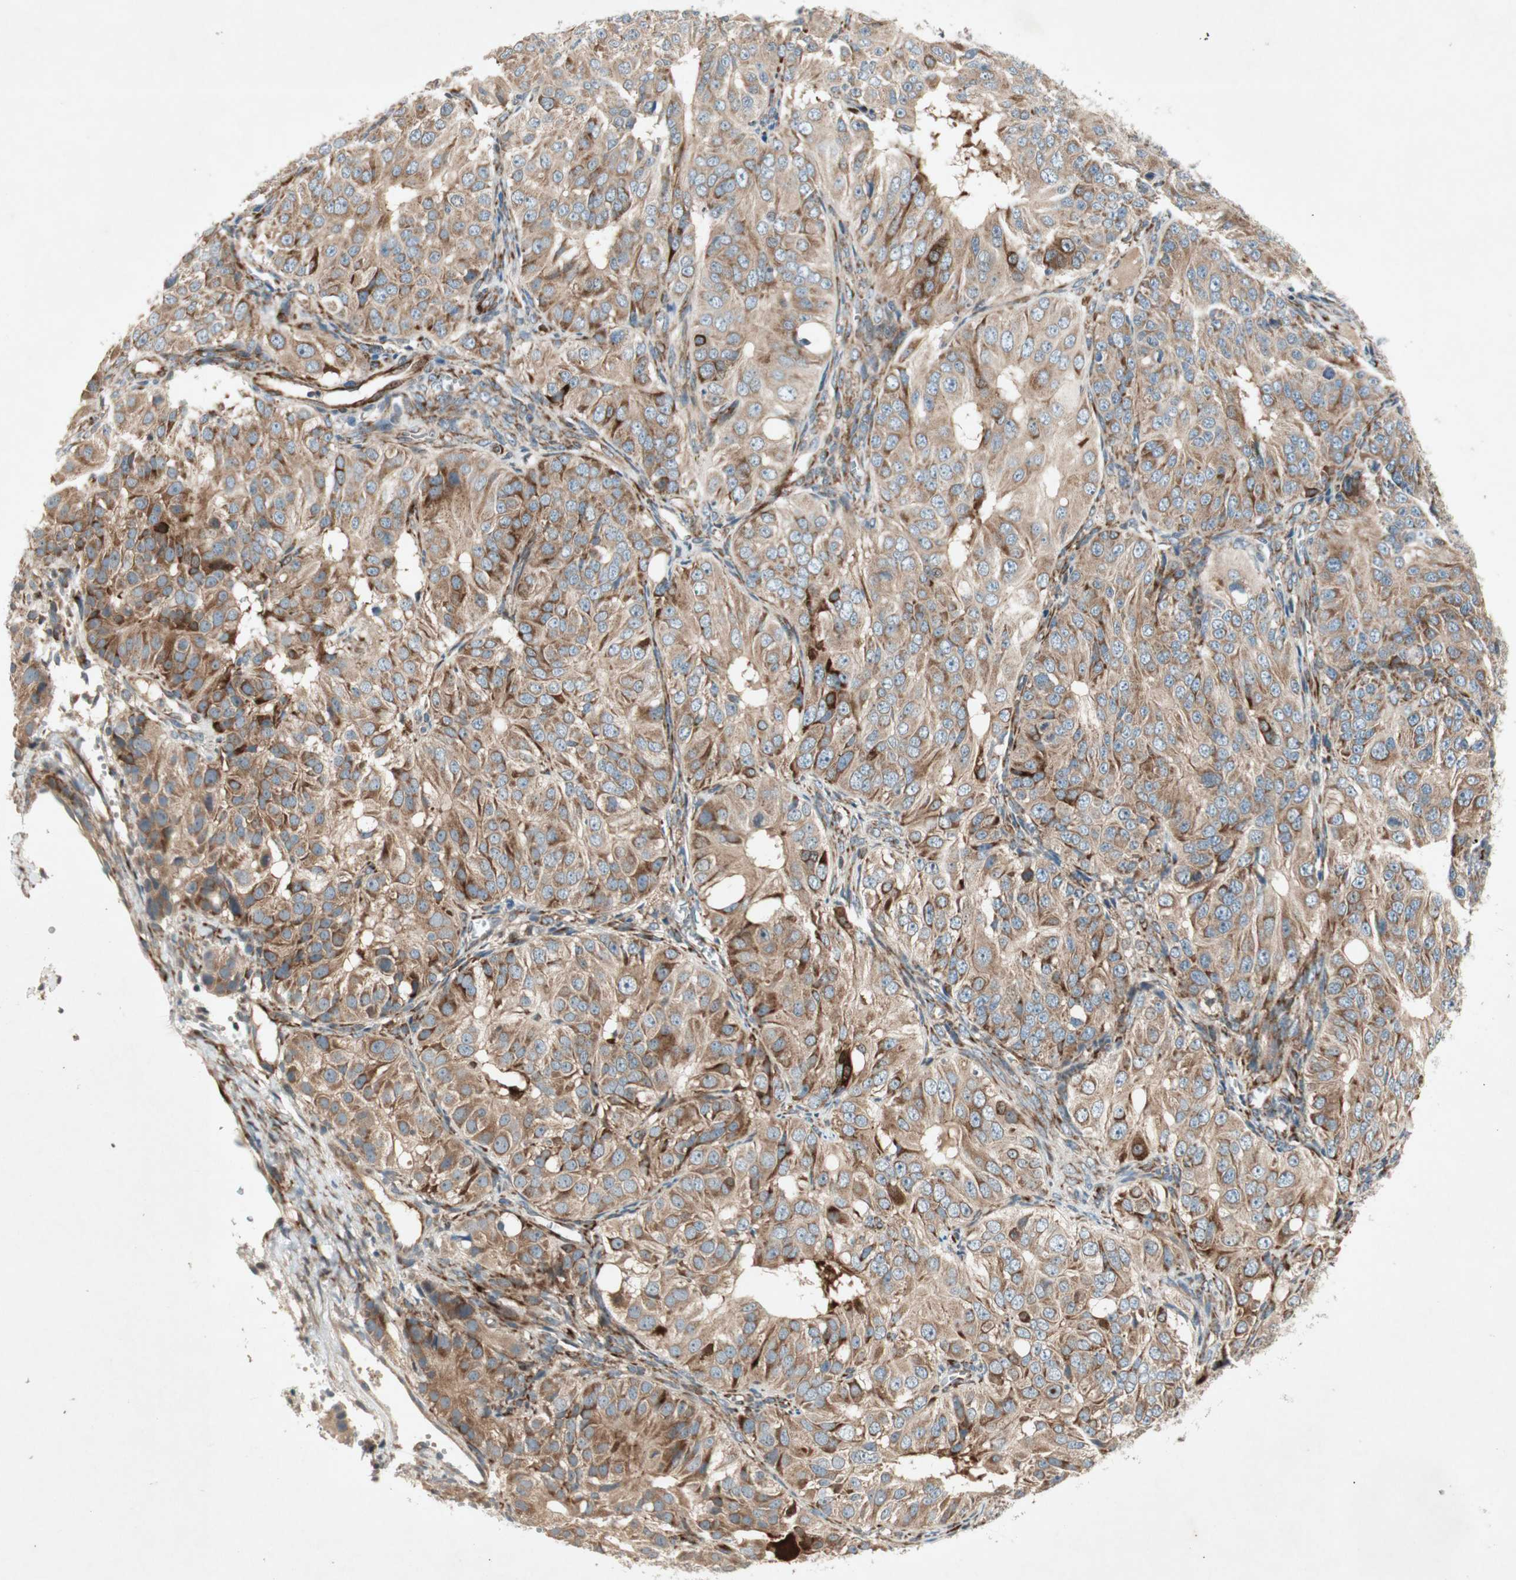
{"staining": {"intensity": "moderate", "quantity": ">75%", "location": "cytoplasmic/membranous"}, "tissue": "ovarian cancer", "cell_type": "Tumor cells", "image_type": "cancer", "snomed": [{"axis": "morphology", "description": "Carcinoma, endometroid"}, {"axis": "topography", "description": "Ovary"}], "caption": "Human ovarian cancer stained with a protein marker displays moderate staining in tumor cells.", "gene": "APOO", "patient": {"sex": "female", "age": 51}}